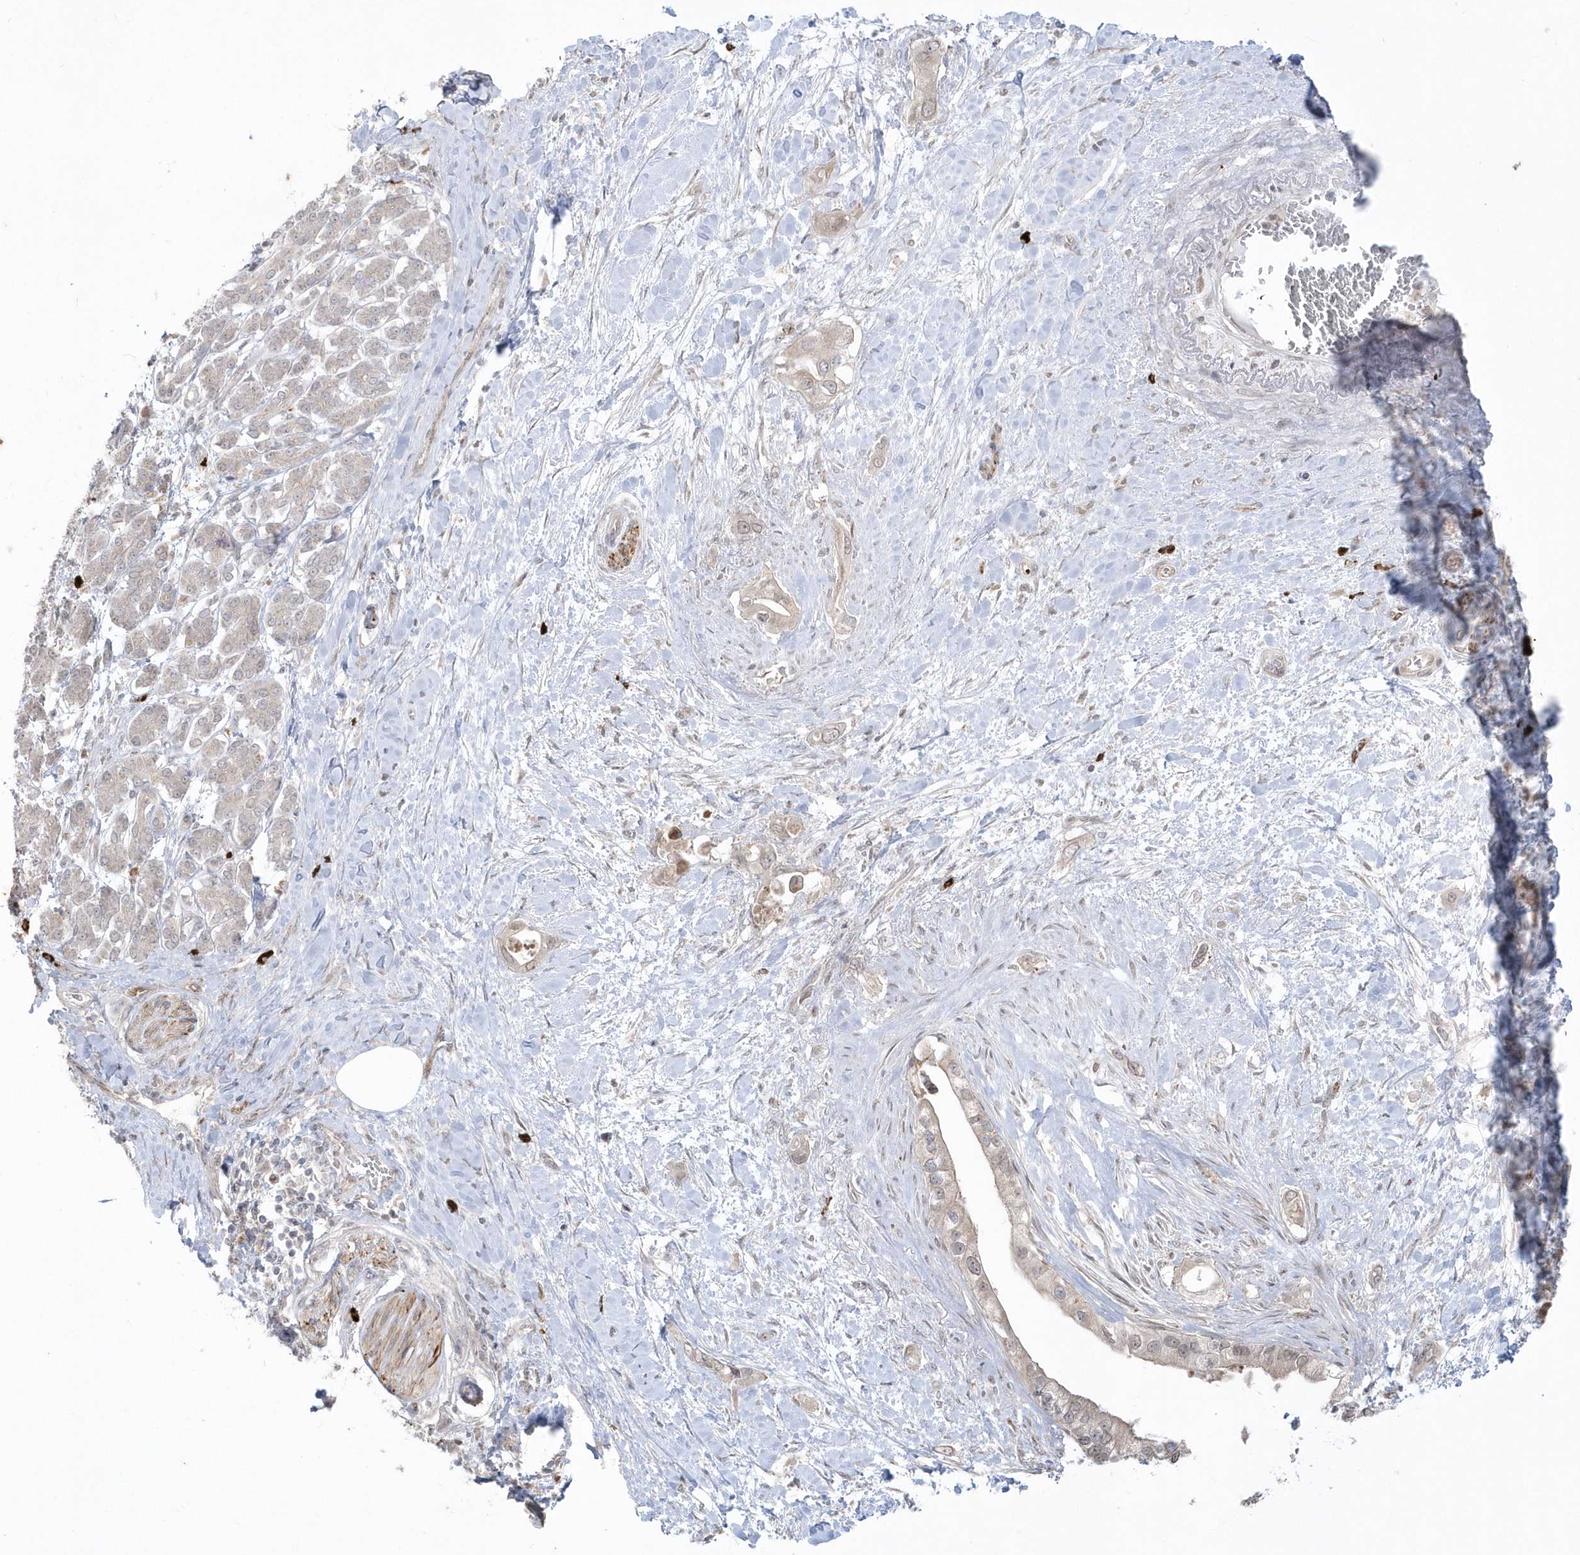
{"staining": {"intensity": "weak", "quantity": "<25%", "location": "cytoplasmic/membranous"}, "tissue": "pancreatic cancer", "cell_type": "Tumor cells", "image_type": "cancer", "snomed": [{"axis": "morphology", "description": "Inflammation, NOS"}, {"axis": "morphology", "description": "Adenocarcinoma, NOS"}, {"axis": "topography", "description": "Pancreas"}], "caption": "DAB (3,3'-diaminobenzidine) immunohistochemical staining of human pancreatic adenocarcinoma displays no significant expression in tumor cells.", "gene": "DHX57", "patient": {"sex": "female", "age": 56}}